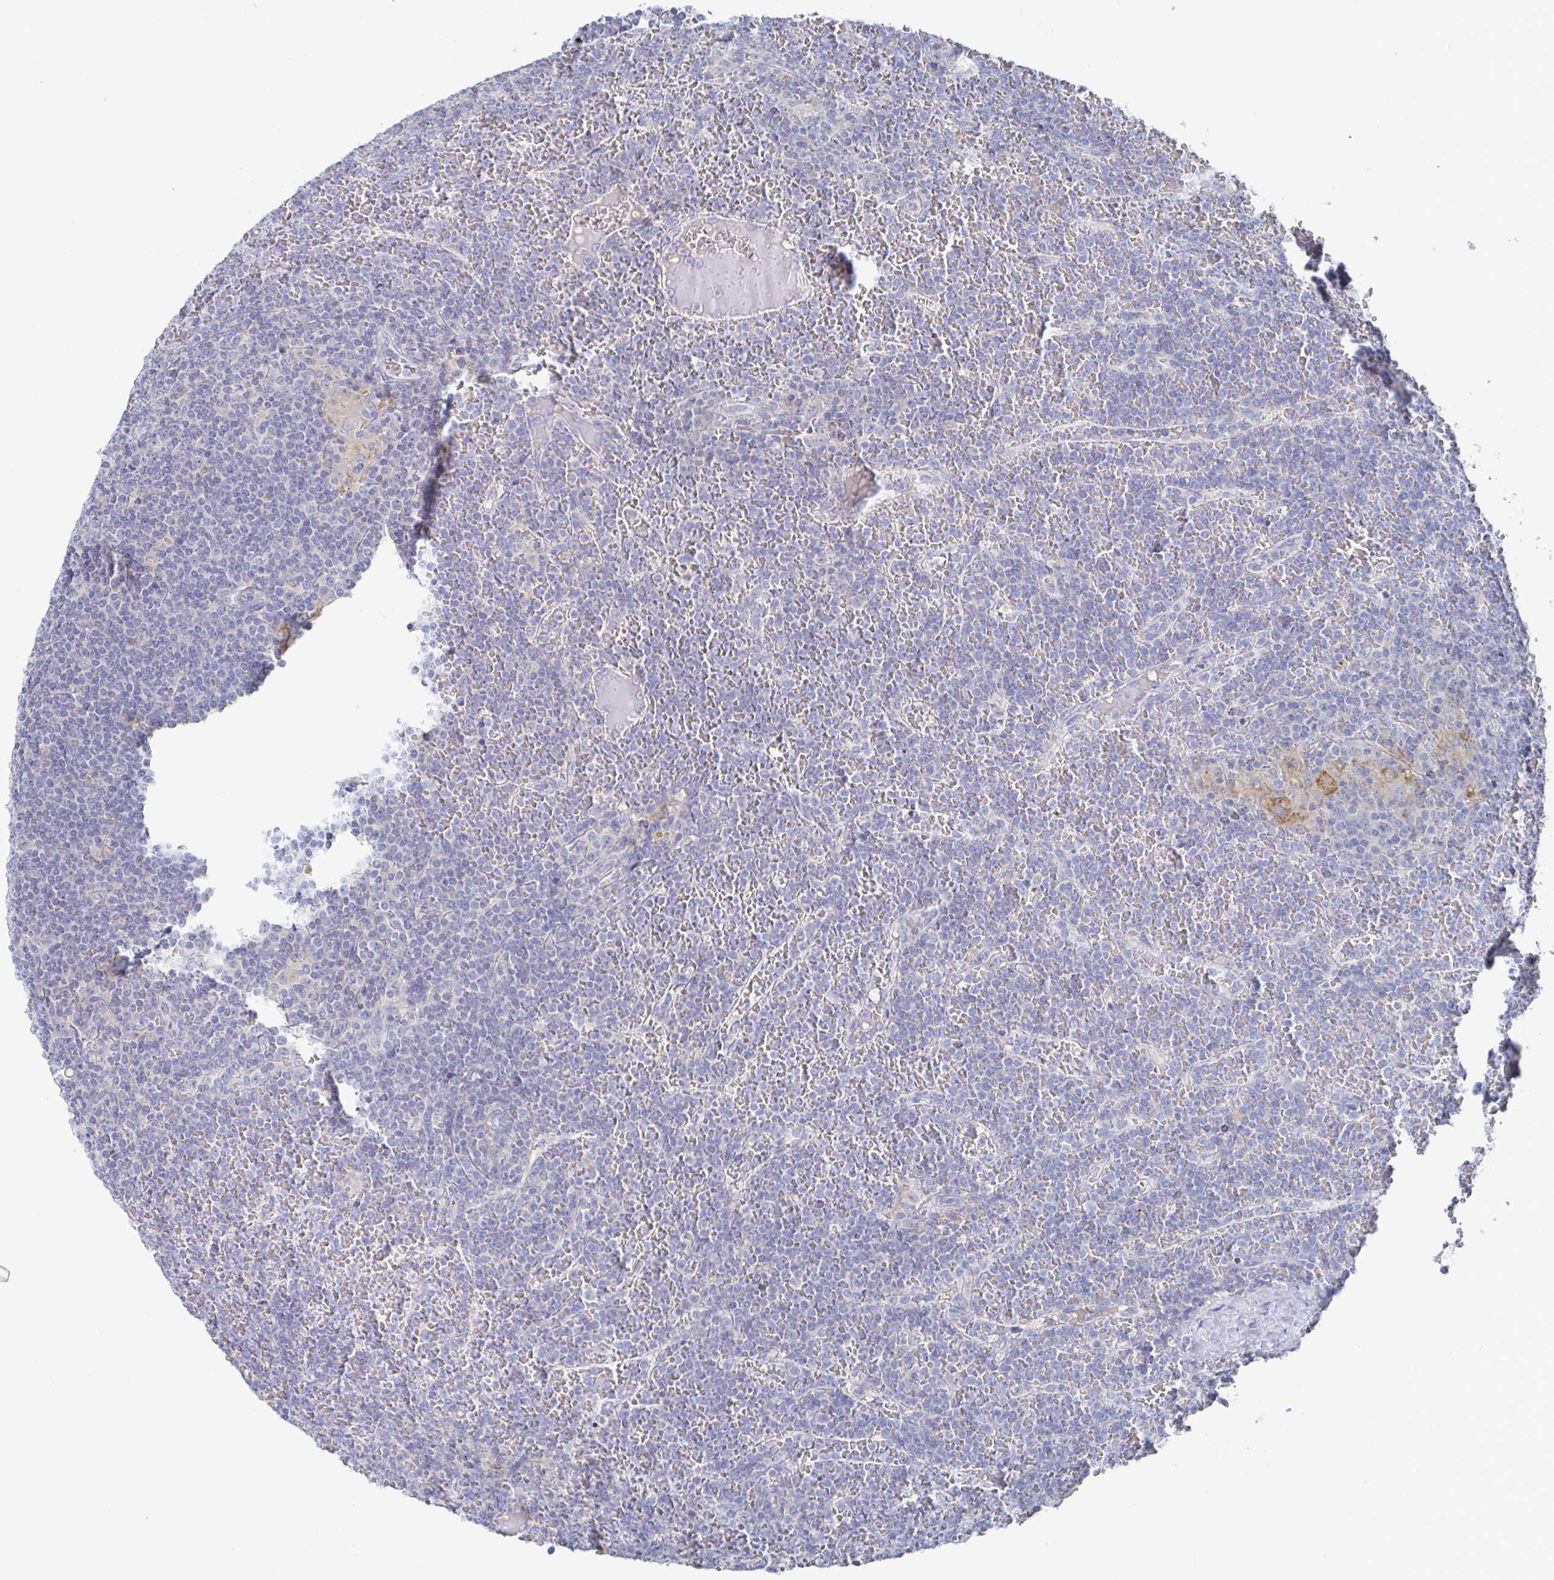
{"staining": {"intensity": "negative", "quantity": "none", "location": "none"}, "tissue": "lymphoma", "cell_type": "Tumor cells", "image_type": "cancer", "snomed": [{"axis": "morphology", "description": "Malignant lymphoma, non-Hodgkin's type, Low grade"}, {"axis": "topography", "description": "Spleen"}], "caption": "Tumor cells are negative for protein expression in human lymphoma.", "gene": "GPR148", "patient": {"sex": "female", "age": 19}}